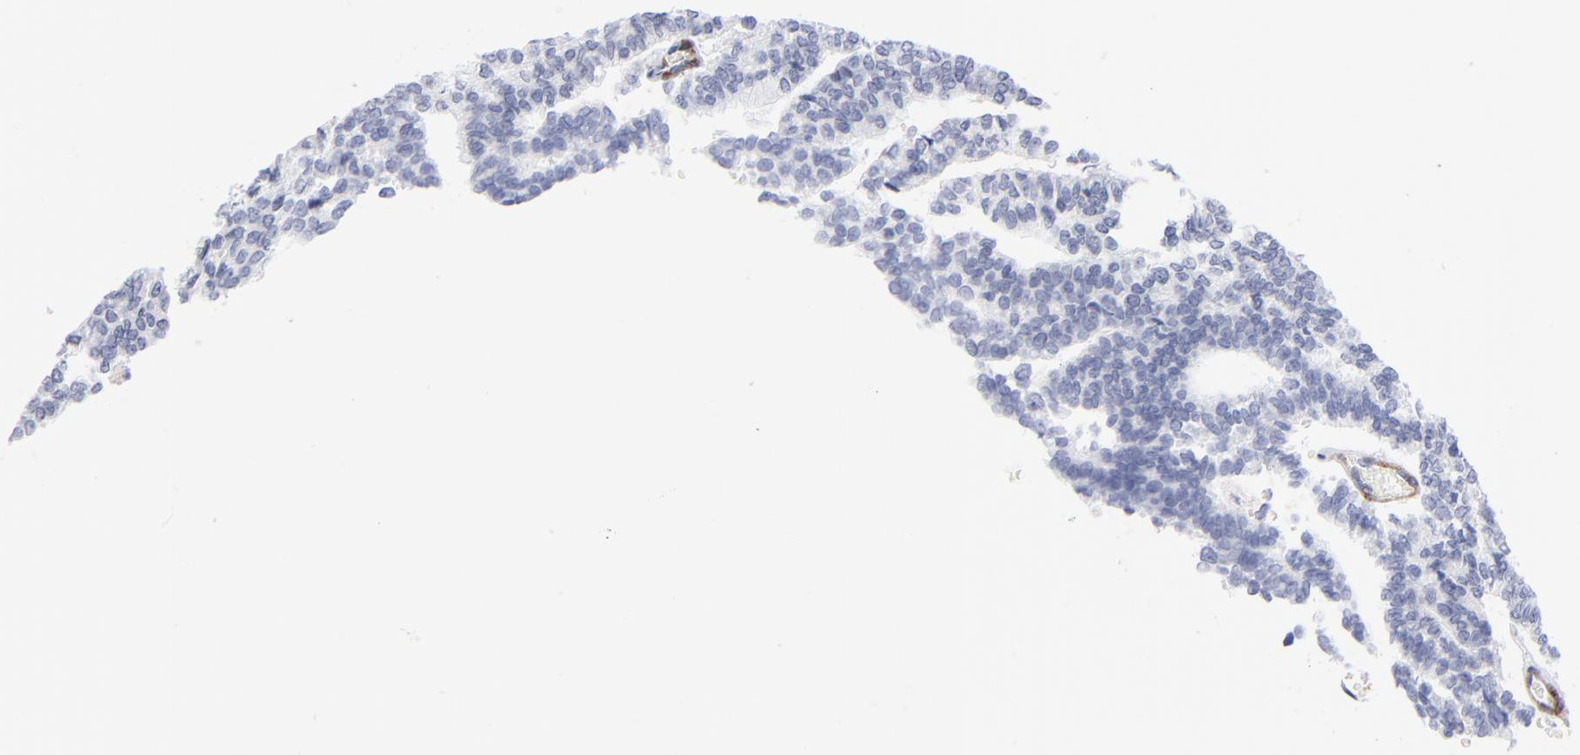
{"staining": {"intensity": "negative", "quantity": "none", "location": "none"}, "tissue": "thyroid cancer", "cell_type": "Tumor cells", "image_type": "cancer", "snomed": [{"axis": "morphology", "description": "Papillary adenocarcinoma, NOS"}, {"axis": "topography", "description": "Thyroid gland"}], "caption": "Thyroid papillary adenocarcinoma was stained to show a protein in brown. There is no significant positivity in tumor cells. The staining is performed using DAB brown chromogen with nuclei counter-stained in using hematoxylin.", "gene": "PDGFRB", "patient": {"sex": "female", "age": 35}}